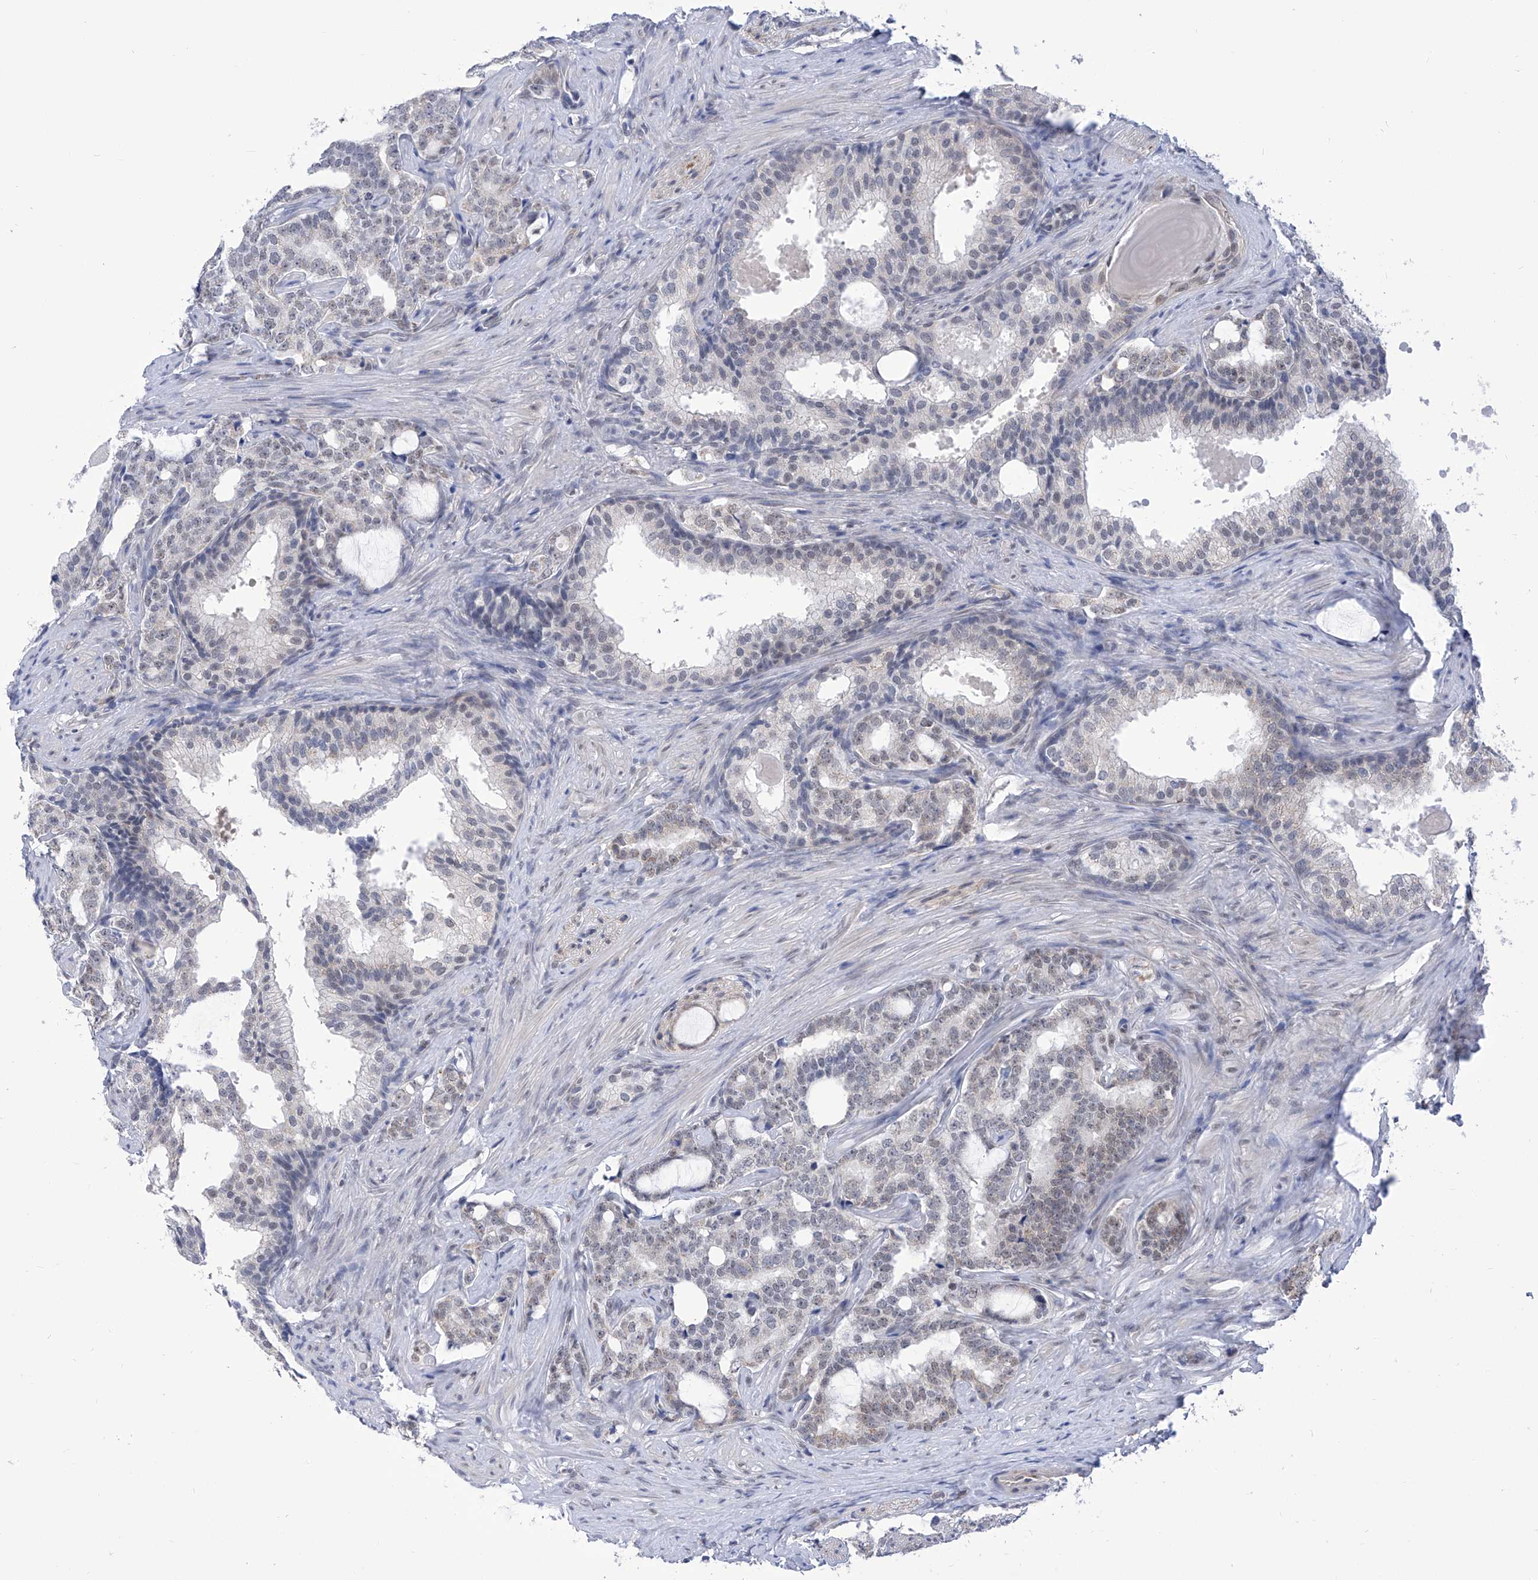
{"staining": {"intensity": "negative", "quantity": "none", "location": "none"}, "tissue": "prostate cancer", "cell_type": "Tumor cells", "image_type": "cancer", "snomed": [{"axis": "morphology", "description": "Adenocarcinoma, High grade"}, {"axis": "topography", "description": "Prostate"}], "caption": "High magnification brightfield microscopy of high-grade adenocarcinoma (prostate) stained with DAB (brown) and counterstained with hematoxylin (blue): tumor cells show no significant staining.", "gene": "SART1", "patient": {"sex": "male", "age": 64}}